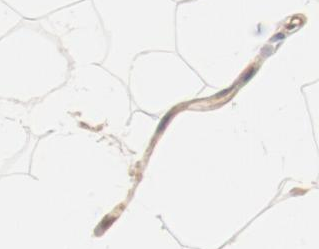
{"staining": {"intensity": "weak", "quantity": "25%-75%", "location": "cytoplasmic/membranous"}, "tissue": "adipose tissue", "cell_type": "Adipocytes", "image_type": "normal", "snomed": [{"axis": "morphology", "description": "Normal tissue, NOS"}, {"axis": "morphology", "description": "Duct carcinoma"}, {"axis": "topography", "description": "Breast"}, {"axis": "topography", "description": "Adipose tissue"}], "caption": "About 25%-75% of adipocytes in benign adipose tissue exhibit weak cytoplasmic/membranous protein staining as visualized by brown immunohistochemical staining.", "gene": "DYNC1H1", "patient": {"sex": "female", "age": 37}}